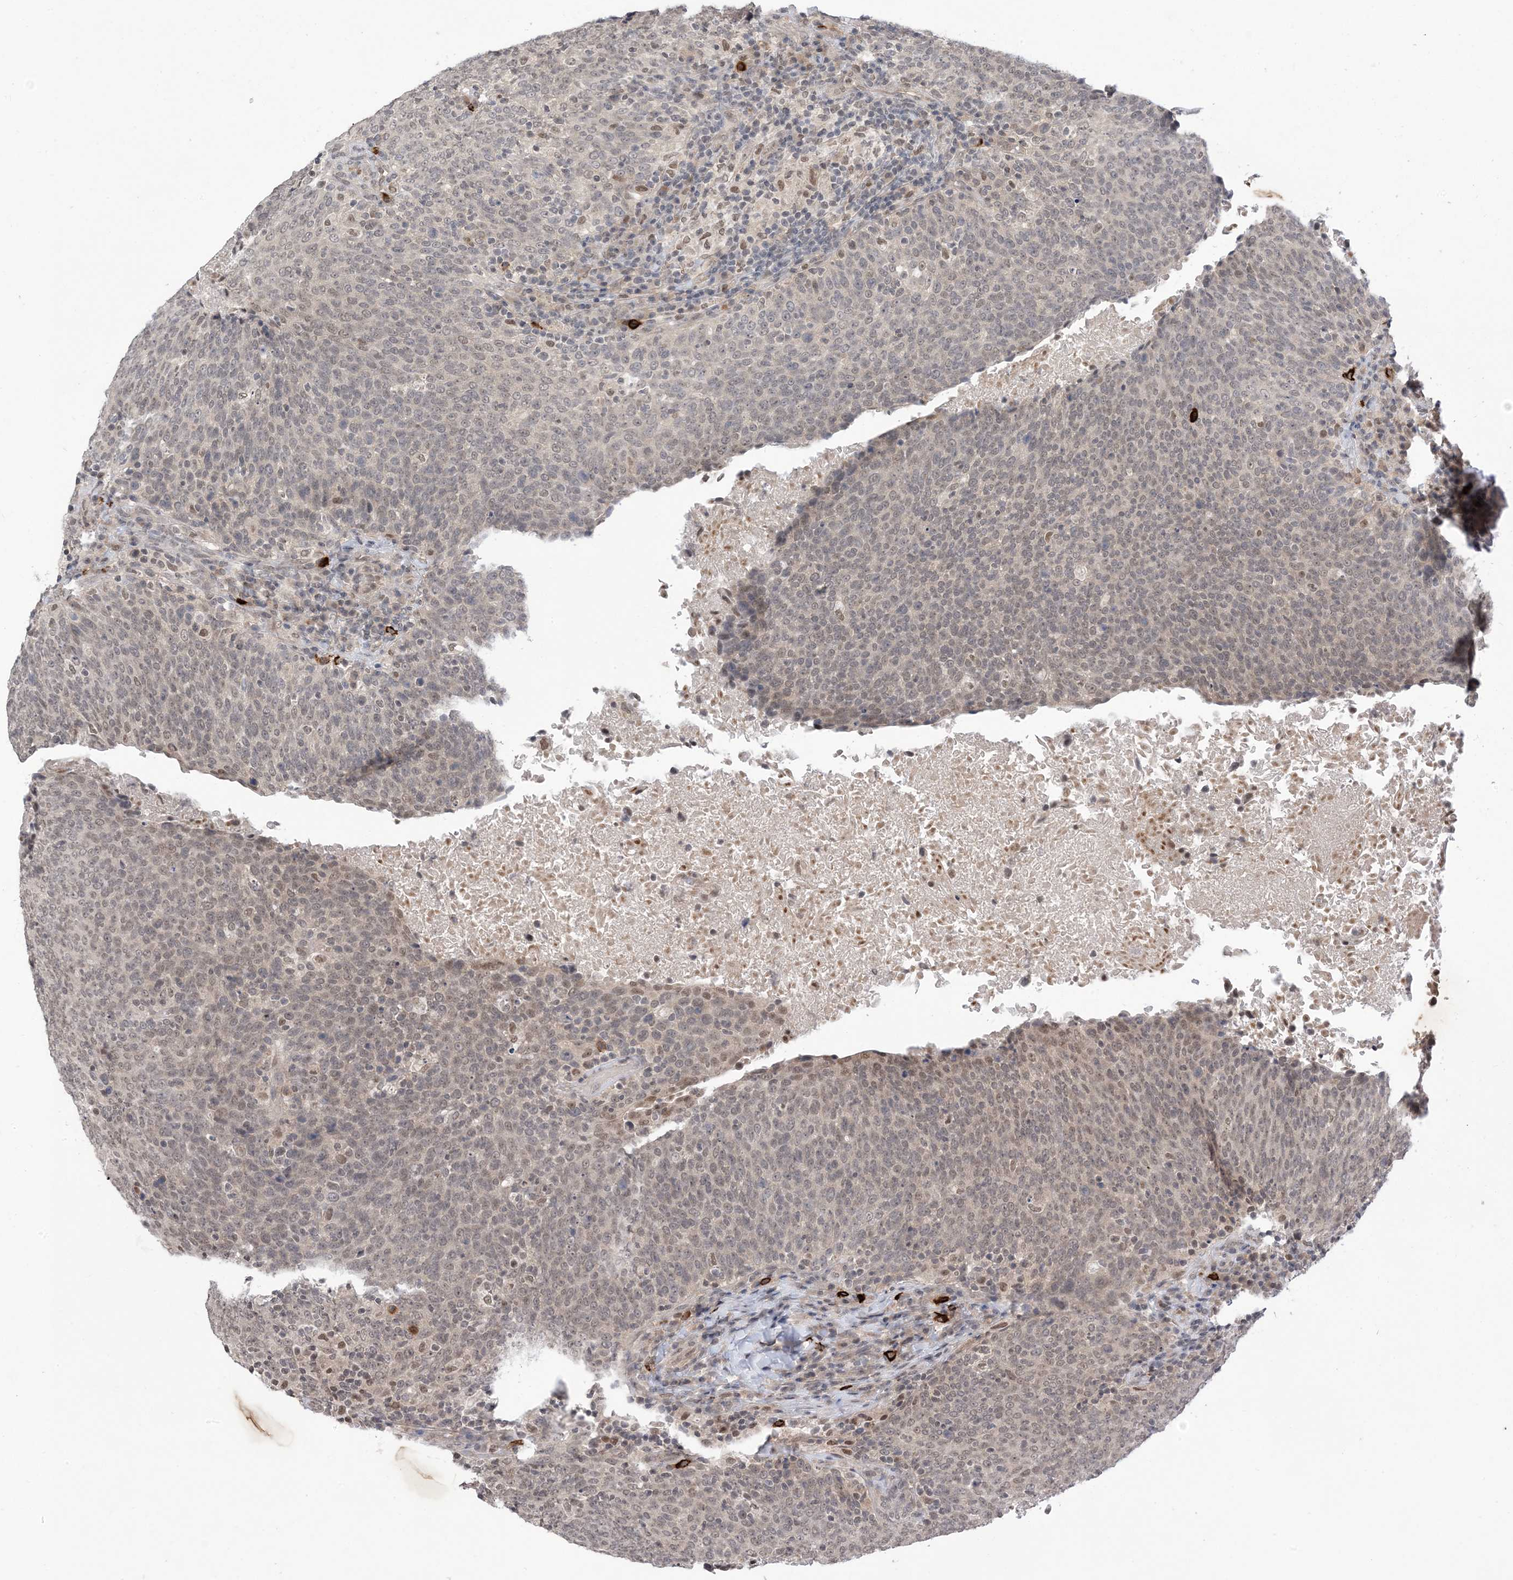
{"staining": {"intensity": "weak", "quantity": "25%-75%", "location": "nuclear"}, "tissue": "head and neck cancer", "cell_type": "Tumor cells", "image_type": "cancer", "snomed": [{"axis": "morphology", "description": "Squamous cell carcinoma, NOS"}, {"axis": "morphology", "description": "Squamous cell carcinoma, metastatic, NOS"}, {"axis": "topography", "description": "Lymph node"}, {"axis": "topography", "description": "Head-Neck"}], "caption": "High-power microscopy captured an IHC image of metastatic squamous cell carcinoma (head and neck), revealing weak nuclear expression in about 25%-75% of tumor cells.", "gene": "RANBP9", "patient": {"sex": "male", "age": 62}}